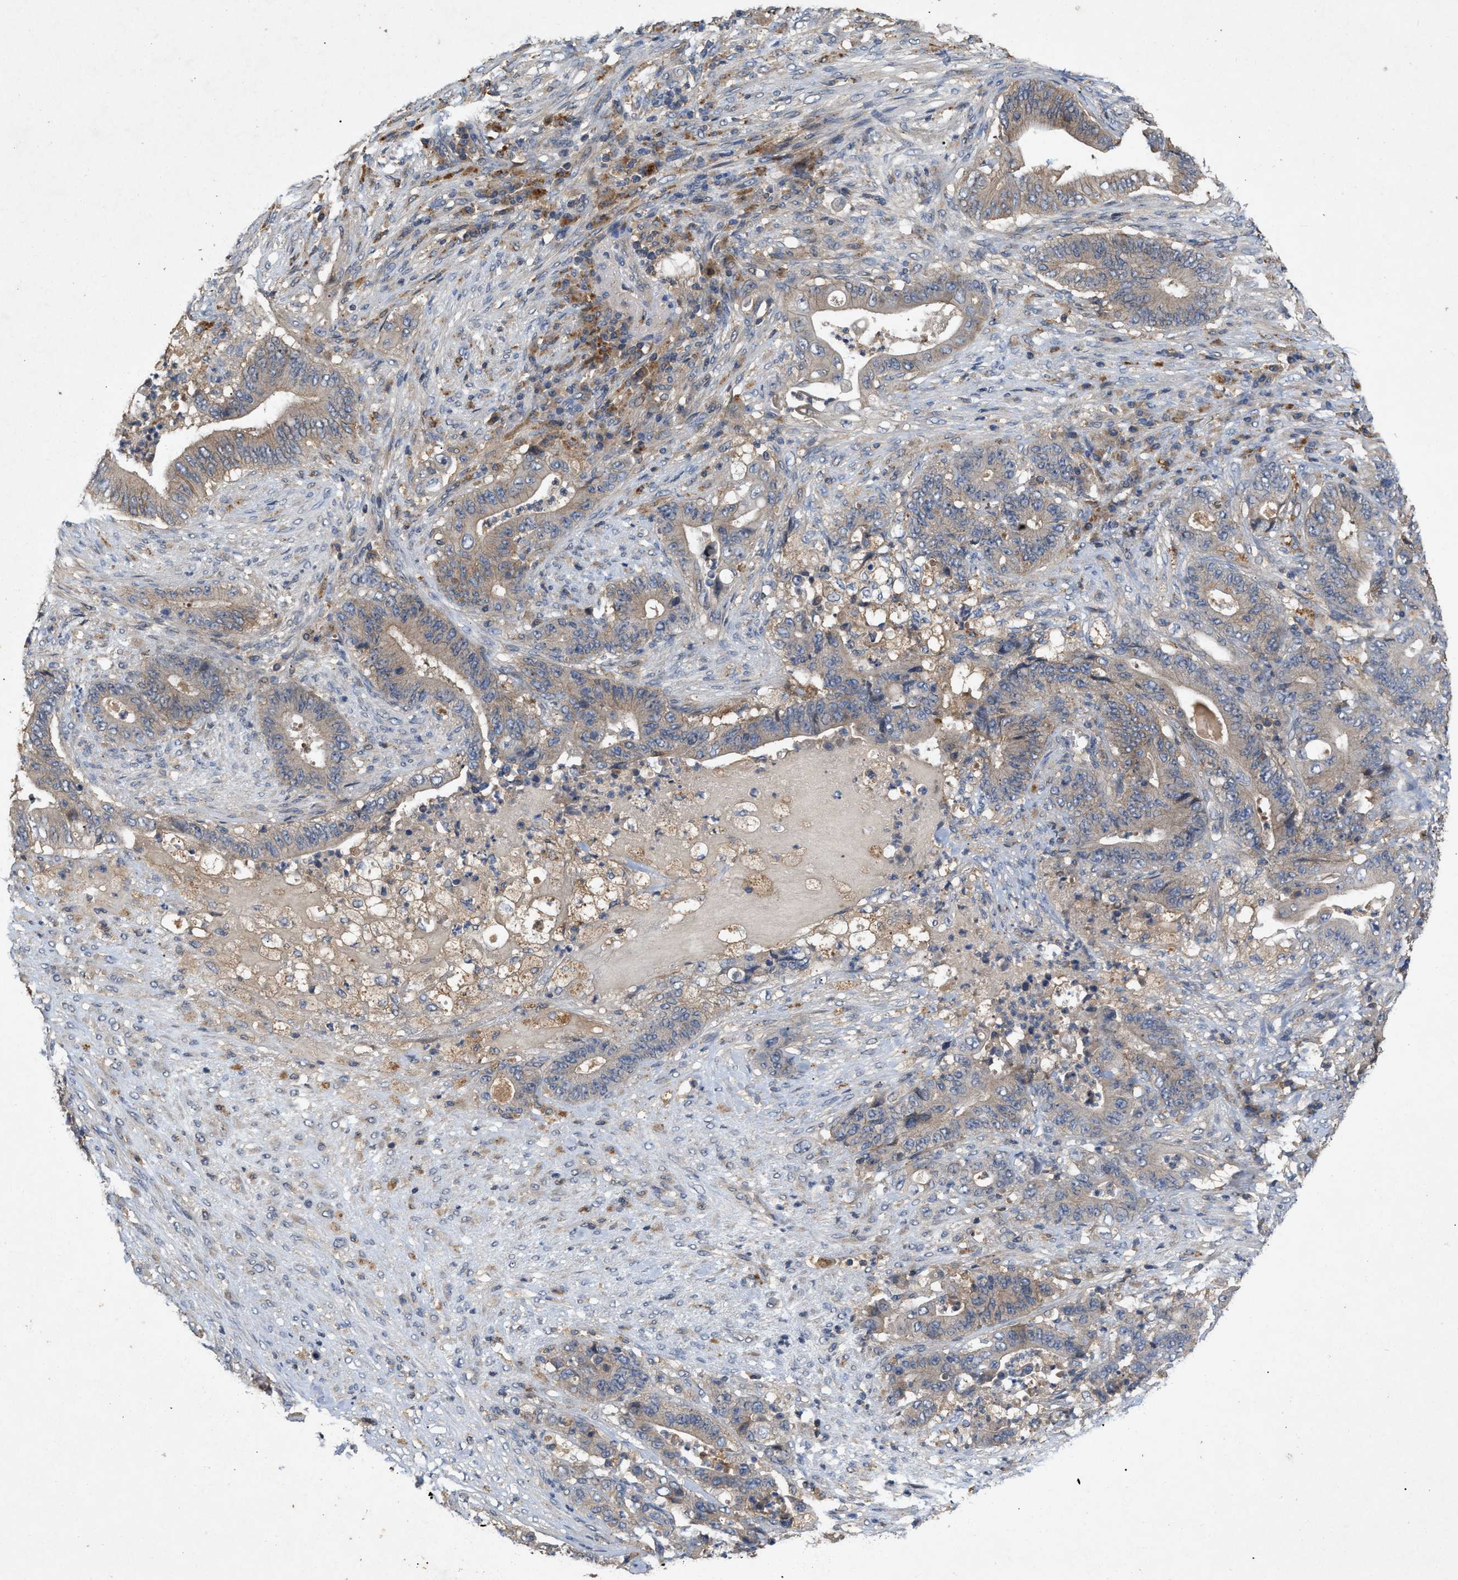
{"staining": {"intensity": "weak", "quantity": "25%-75%", "location": "cytoplasmic/membranous"}, "tissue": "stomach cancer", "cell_type": "Tumor cells", "image_type": "cancer", "snomed": [{"axis": "morphology", "description": "Adenocarcinoma, NOS"}, {"axis": "topography", "description": "Stomach"}], "caption": "Weak cytoplasmic/membranous positivity is seen in about 25%-75% of tumor cells in stomach cancer (adenocarcinoma).", "gene": "LPAR2", "patient": {"sex": "female", "age": 73}}